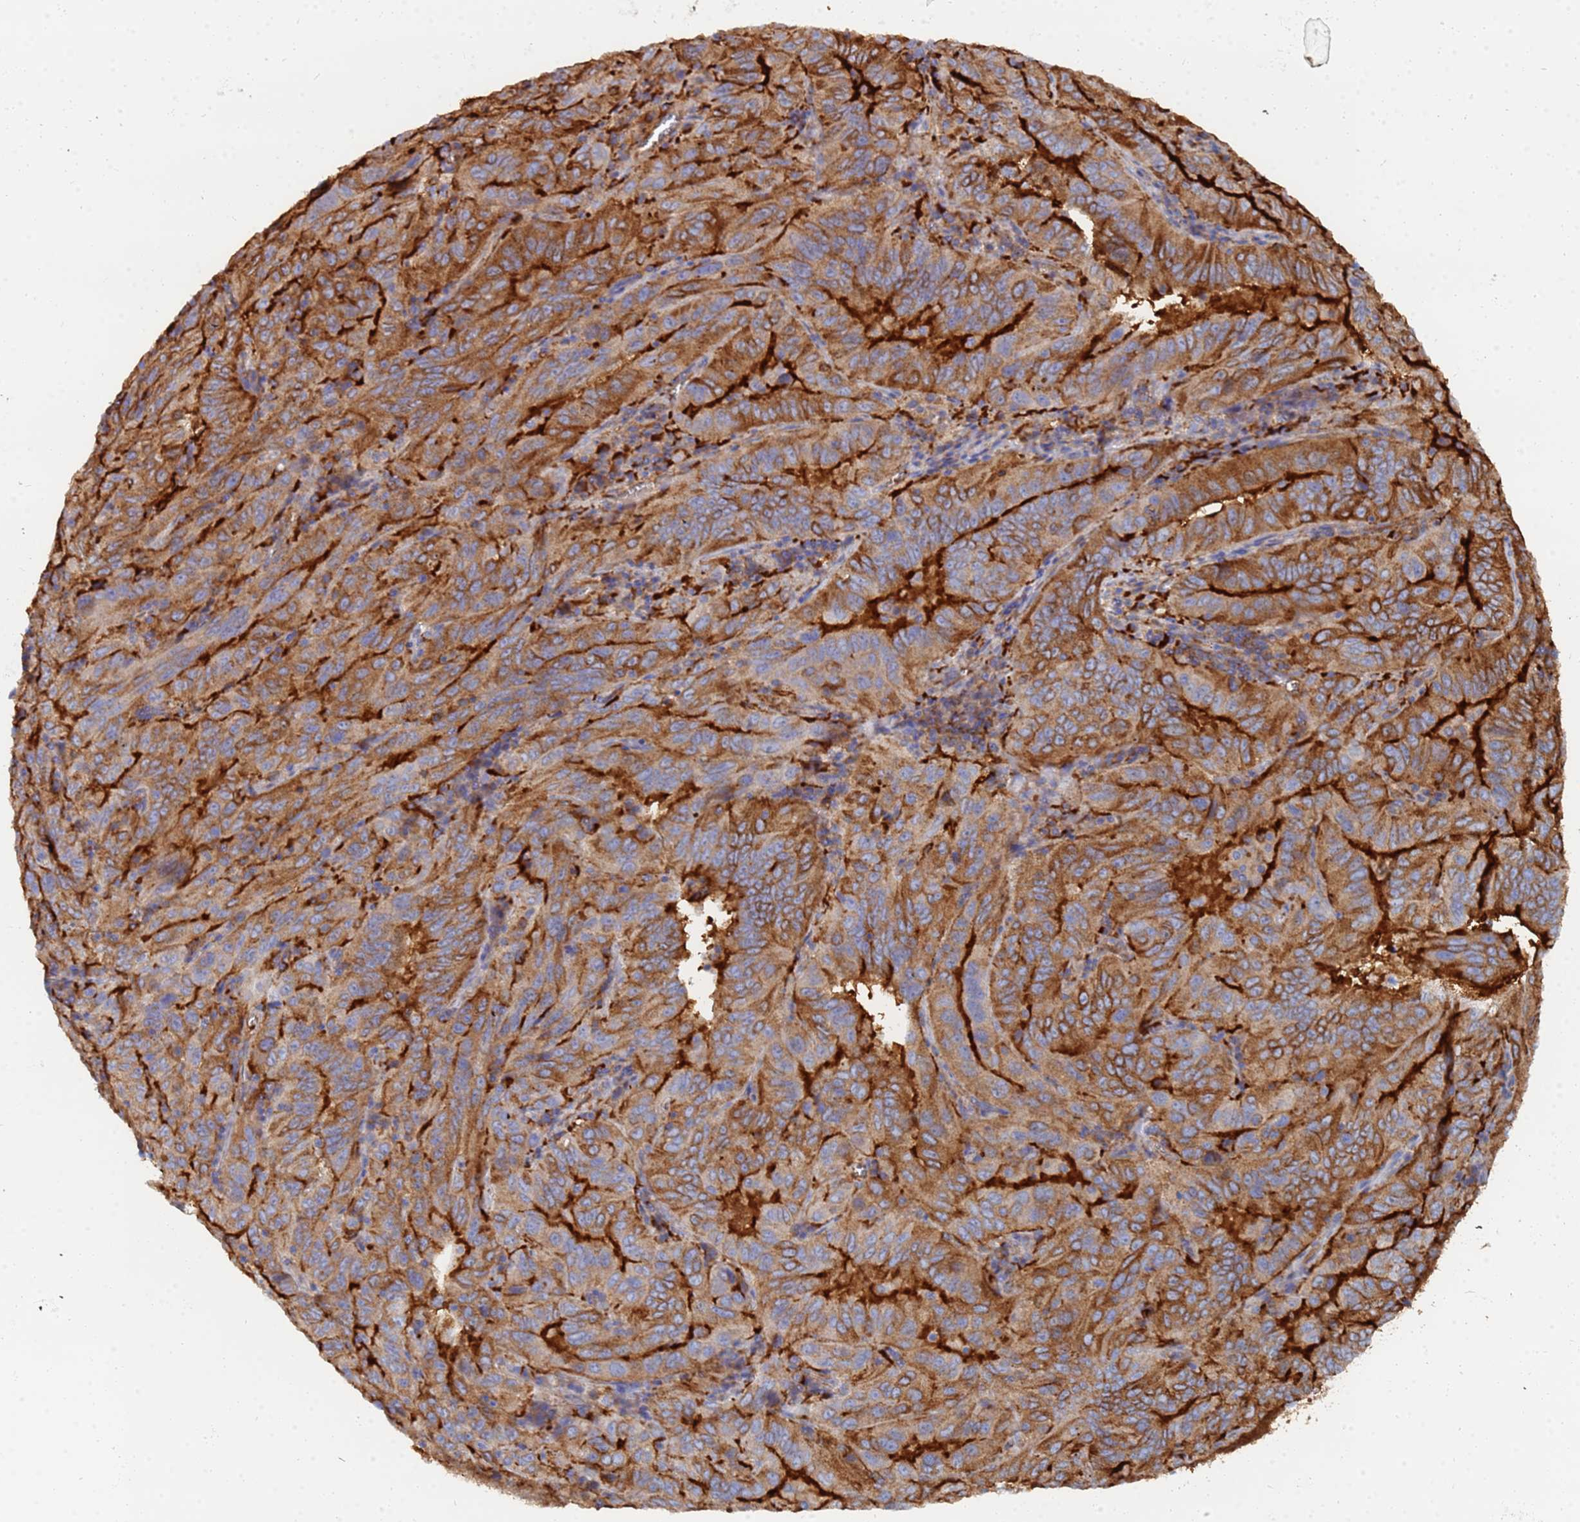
{"staining": {"intensity": "strong", "quantity": ">75%", "location": "cytoplasmic/membranous"}, "tissue": "pancreatic cancer", "cell_type": "Tumor cells", "image_type": "cancer", "snomed": [{"axis": "morphology", "description": "Adenocarcinoma, NOS"}, {"axis": "topography", "description": "Pancreas"}], "caption": "High-magnification brightfield microscopy of pancreatic cancer stained with DAB (brown) and counterstained with hematoxylin (blue). tumor cells exhibit strong cytoplasmic/membranous expression is identified in about>75% of cells.", "gene": "GPR42", "patient": {"sex": "male", "age": 63}}